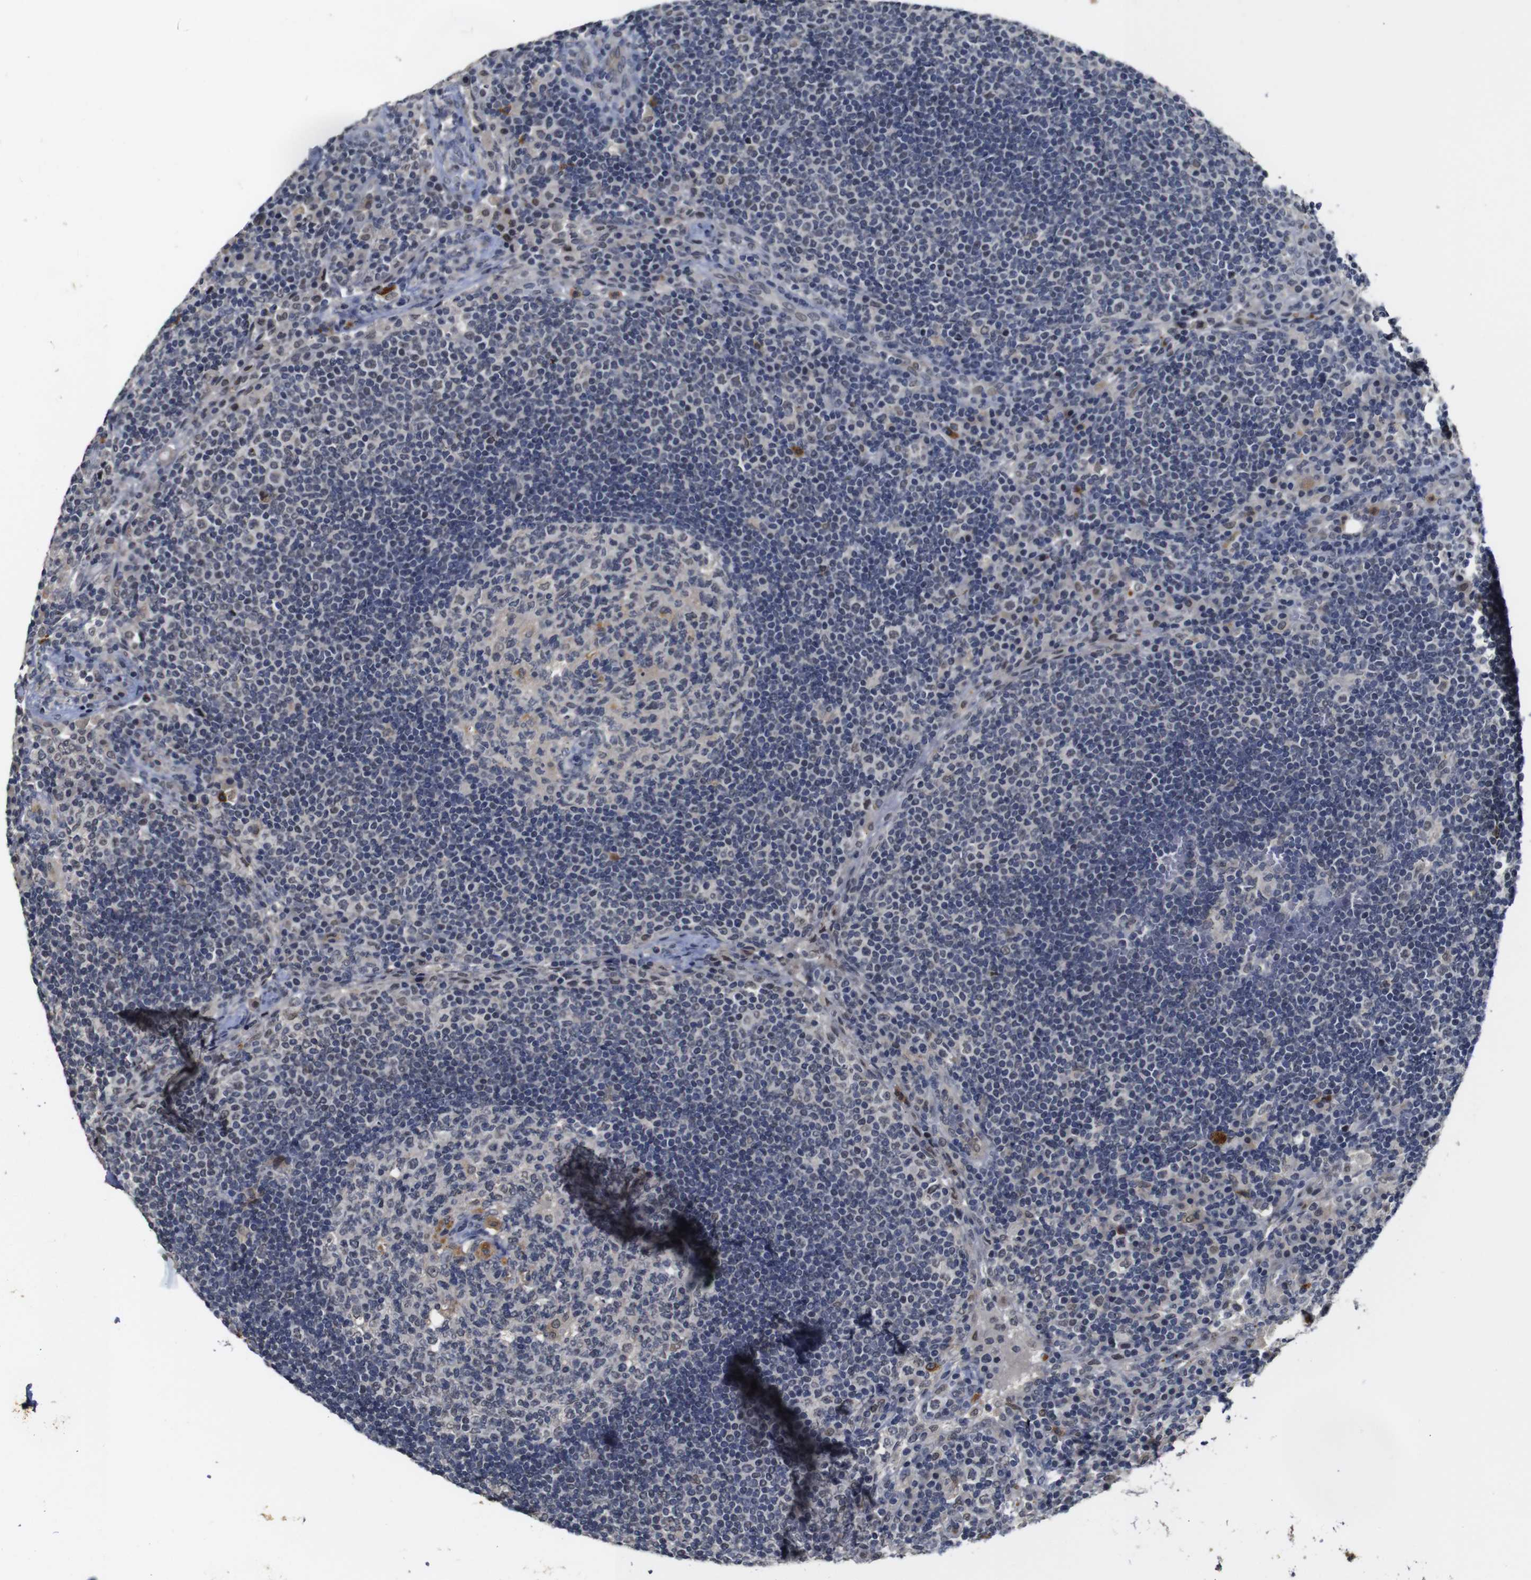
{"staining": {"intensity": "moderate", "quantity": "<25%", "location": "cytoplasmic/membranous"}, "tissue": "lymph node", "cell_type": "Germinal center cells", "image_type": "normal", "snomed": [{"axis": "morphology", "description": "Normal tissue, NOS"}, {"axis": "topography", "description": "Lymph node"}], "caption": "A micrograph of human lymph node stained for a protein displays moderate cytoplasmic/membranous brown staining in germinal center cells. Using DAB (3,3'-diaminobenzidine) (brown) and hematoxylin (blue) stains, captured at high magnification using brightfield microscopy.", "gene": "NTRK3", "patient": {"sex": "female", "age": 53}}